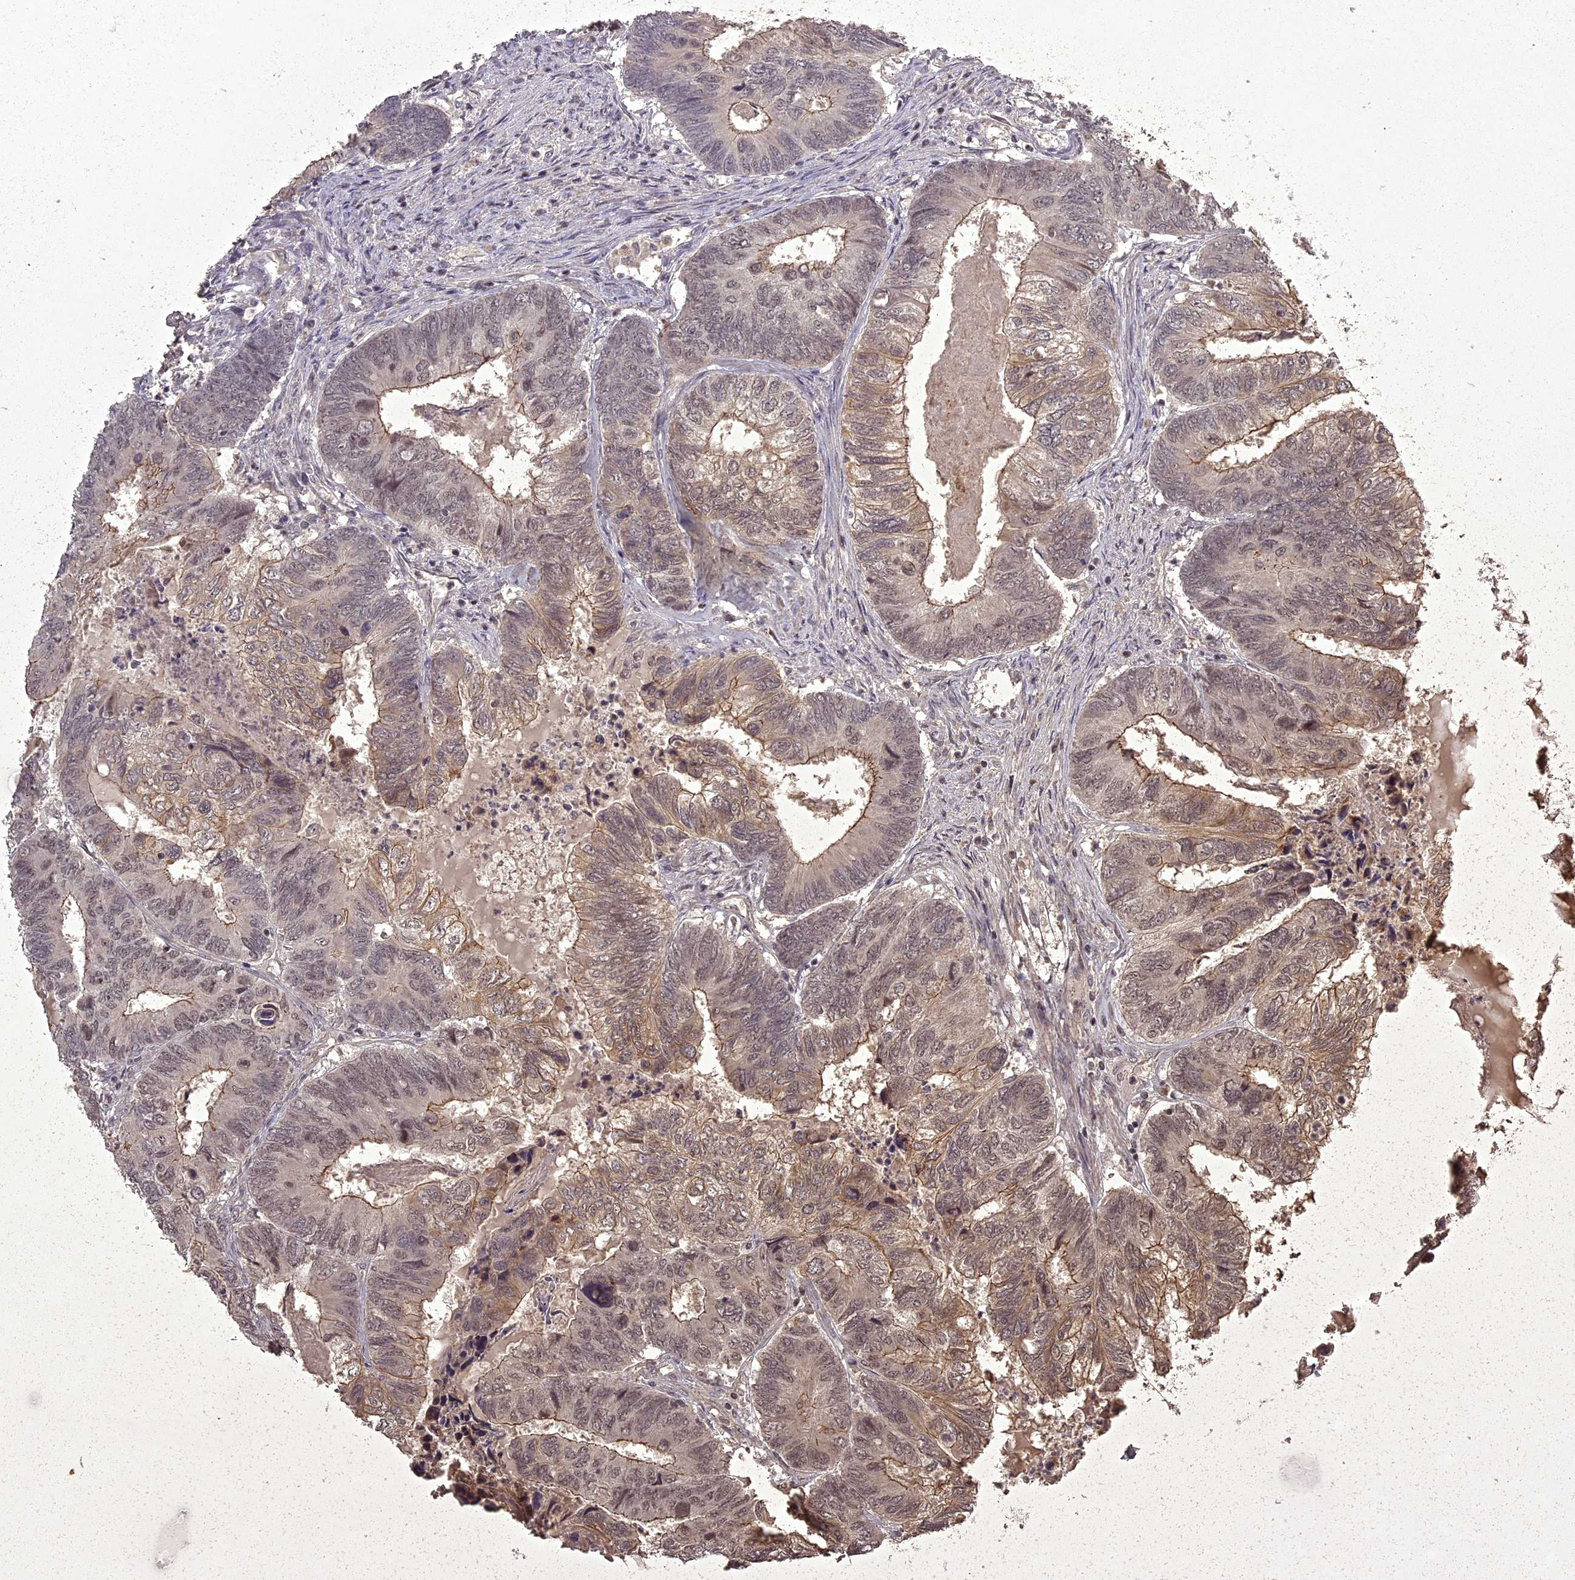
{"staining": {"intensity": "moderate", "quantity": "25%-75%", "location": "cytoplasmic/membranous"}, "tissue": "colorectal cancer", "cell_type": "Tumor cells", "image_type": "cancer", "snomed": [{"axis": "morphology", "description": "Adenocarcinoma, NOS"}, {"axis": "topography", "description": "Colon"}], "caption": "The photomicrograph reveals a brown stain indicating the presence of a protein in the cytoplasmic/membranous of tumor cells in colorectal cancer (adenocarcinoma). (DAB = brown stain, brightfield microscopy at high magnification).", "gene": "ING5", "patient": {"sex": "female", "age": 67}}